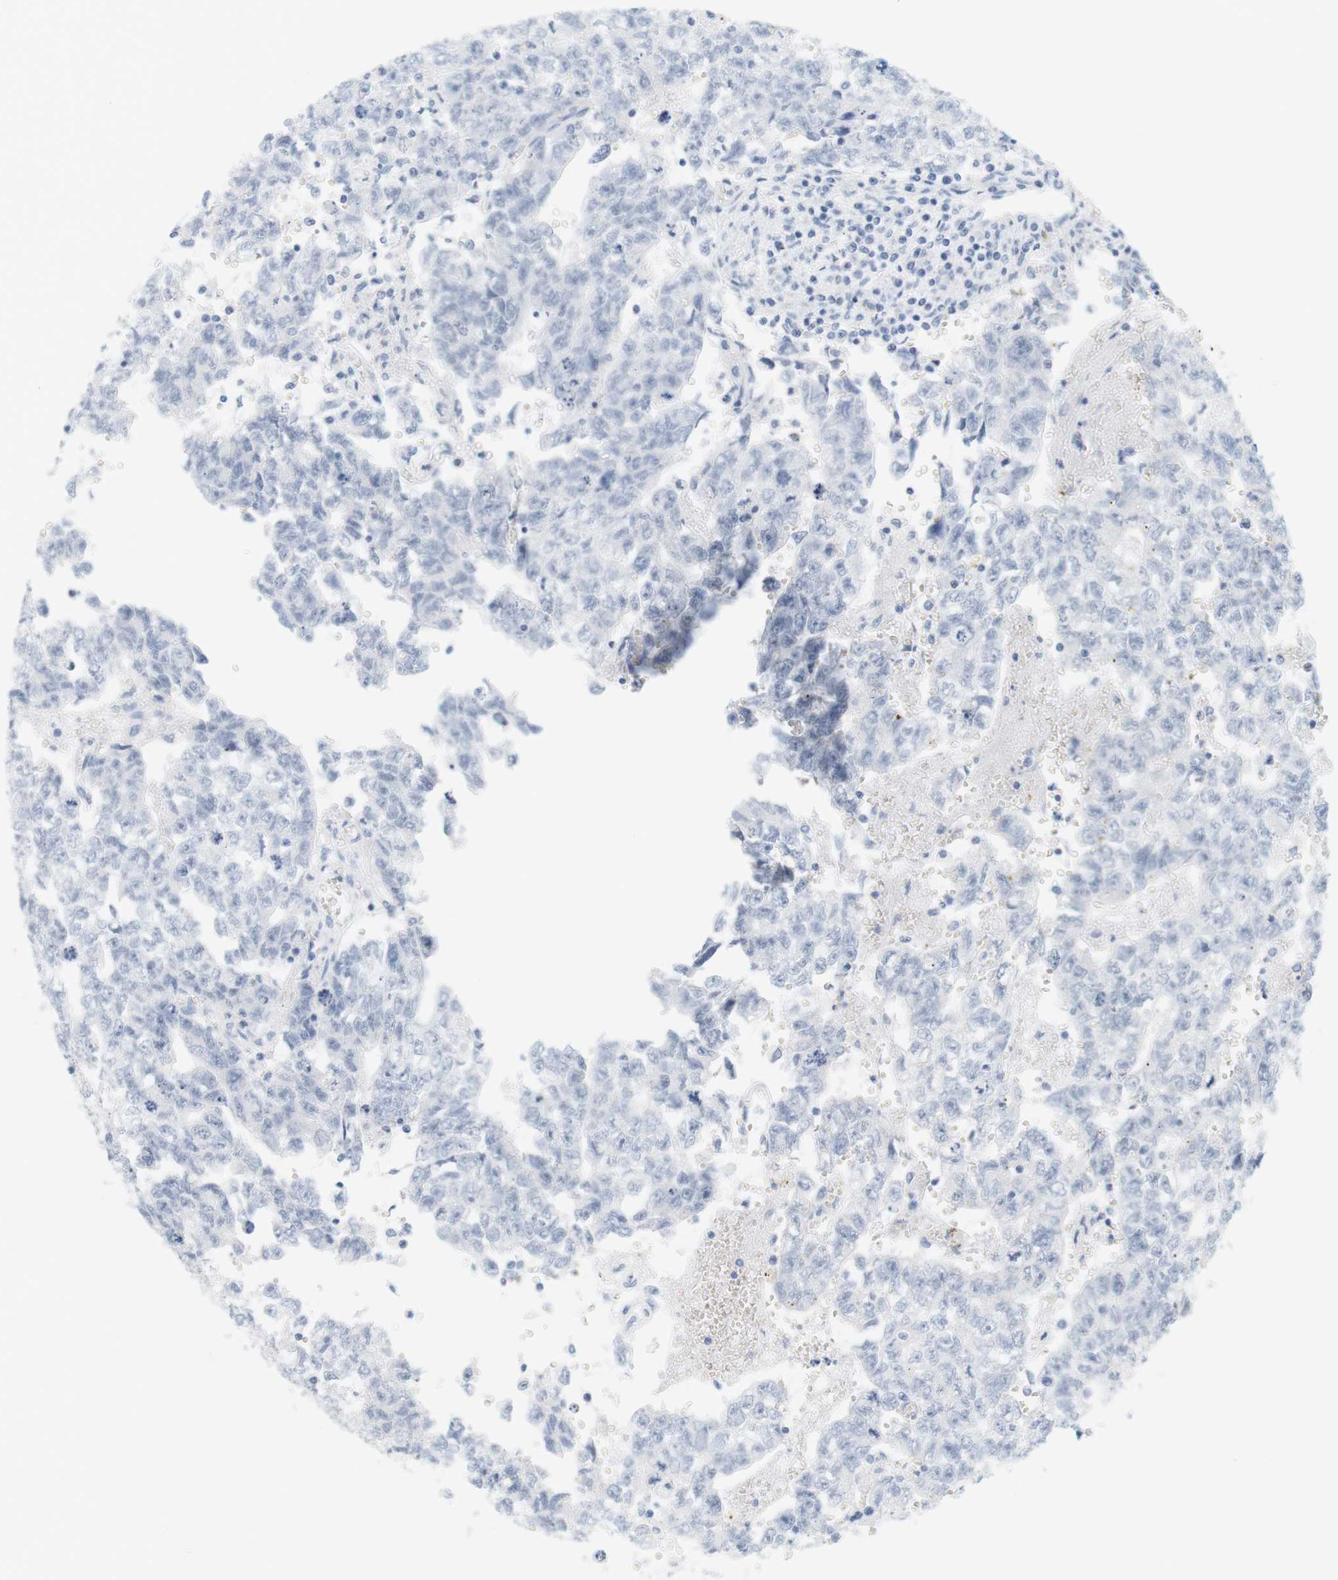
{"staining": {"intensity": "negative", "quantity": "none", "location": "none"}, "tissue": "testis cancer", "cell_type": "Tumor cells", "image_type": "cancer", "snomed": [{"axis": "morphology", "description": "Seminoma, NOS"}, {"axis": "morphology", "description": "Carcinoma, Embryonal, NOS"}, {"axis": "topography", "description": "Testis"}], "caption": "There is no significant staining in tumor cells of testis cancer (seminoma).", "gene": "OPRM1", "patient": {"sex": "male", "age": 38}}